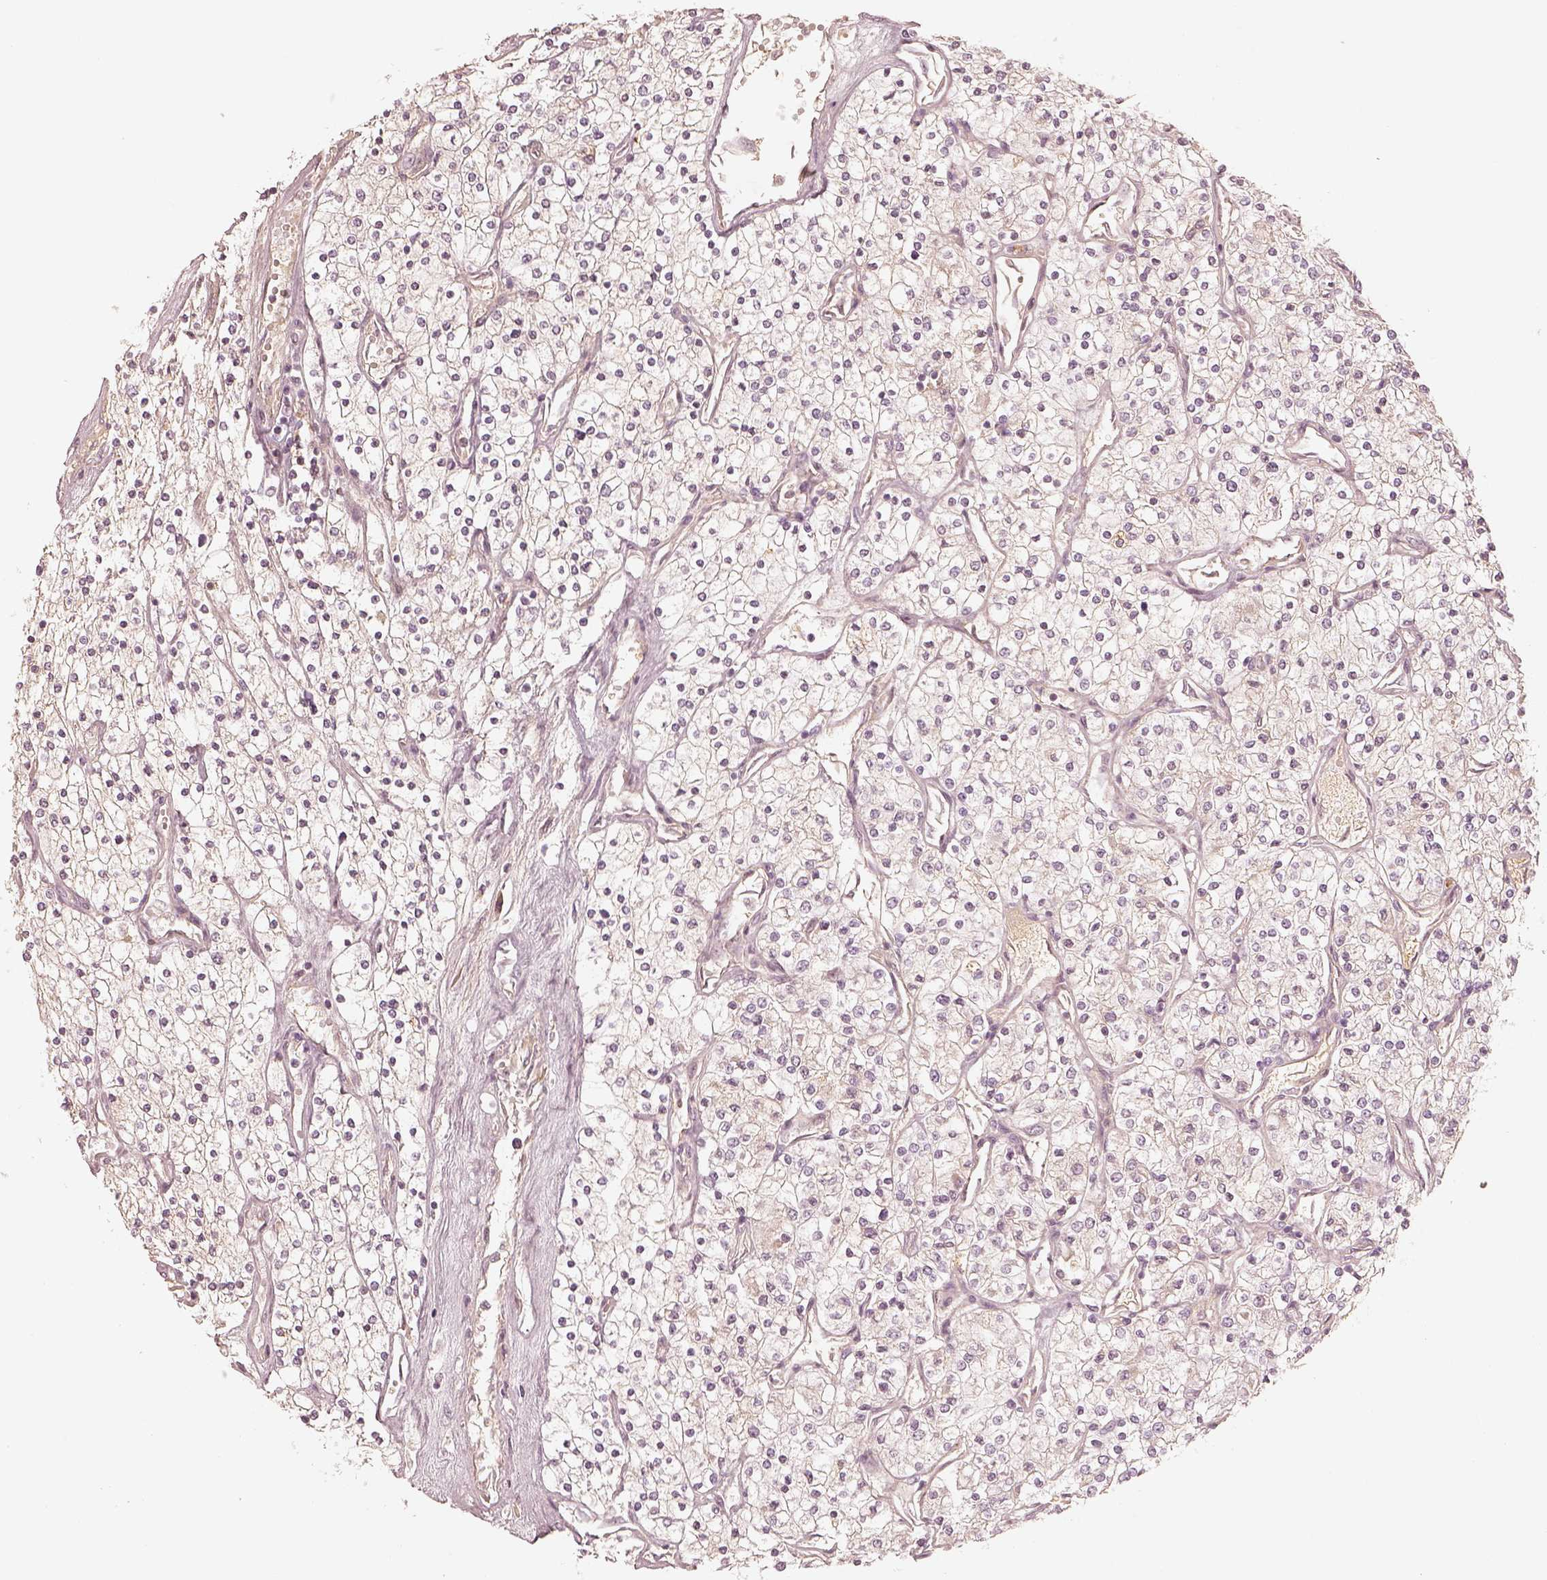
{"staining": {"intensity": "negative", "quantity": "none", "location": "none"}, "tissue": "renal cancer", "cell_type": "Tumor cells", "image_type": "cancer", "snomed": [{"axis": "morphology", "description": "Adenocarcinoma, NOS"}, {"axis": "topography", "description": "Kidney"}], "caption": "The photomicrograph displays no staining of tumor cells in adenocarcinoma (renal).", "gene": "GORASP2", "patient": {"sex": "male", "age": 80}}